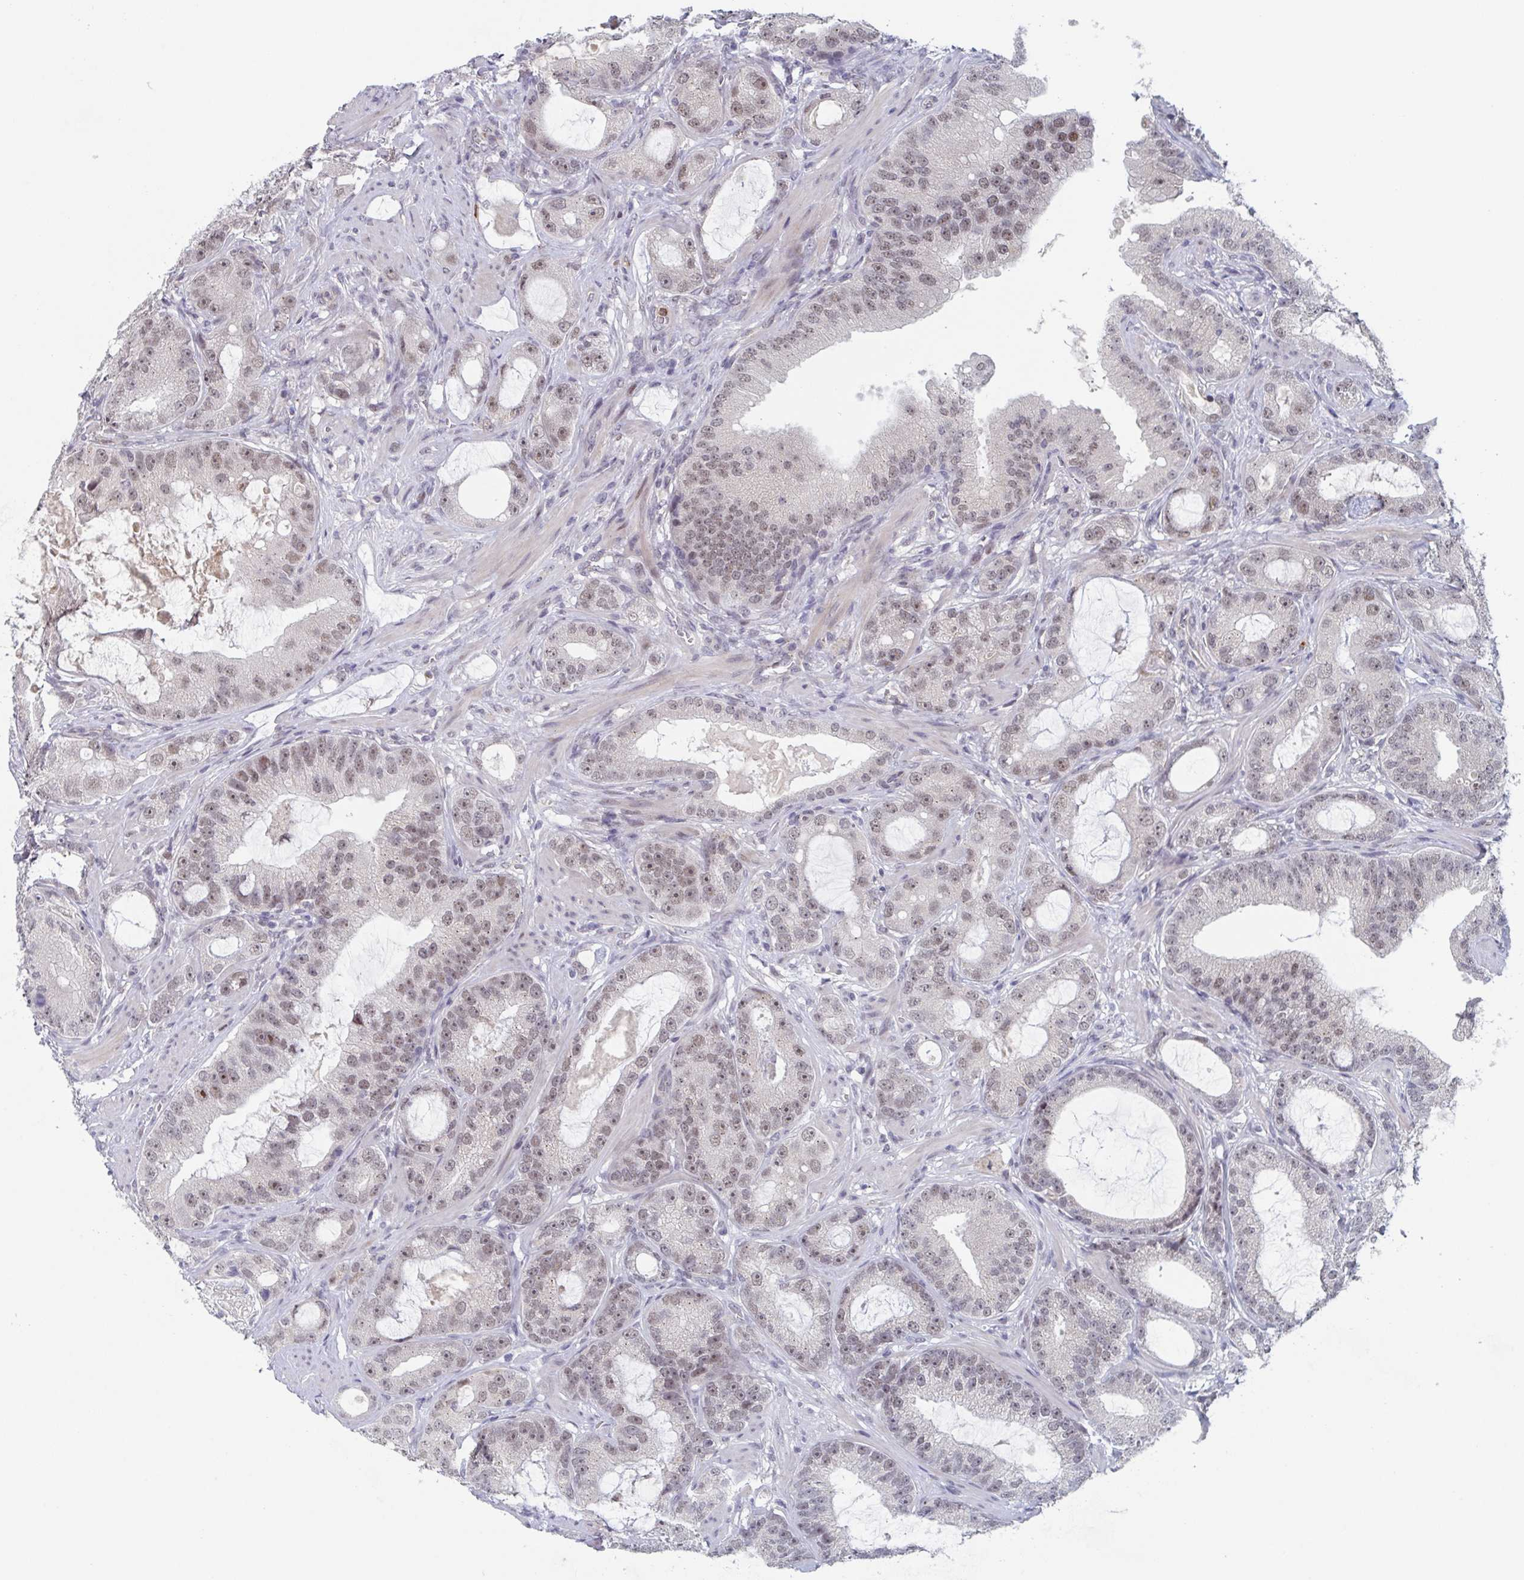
{"staining": {"intensity": "moderate", "quantity": "25%-75%", "location": "nuclear"}, "tissue": "prostate cancer", "cell_type": "Tumor cells", "image_type": "cancer", "snomed": [{"axis": "morphology", "description": "Adenocarcinoma, High grade"}, {"axis": "topography", "description": "Prostate"}], "caption": "IHC of high-grade adenocarcinoma (prostate) displays medium levels of moderate nuclear positivity in about 25%-75% of tumor cells. (Brightfield microscopy of DAB IHC at high magnification).", "gene": "RNF212", "patient": {"sex": "male", "age": 65}}